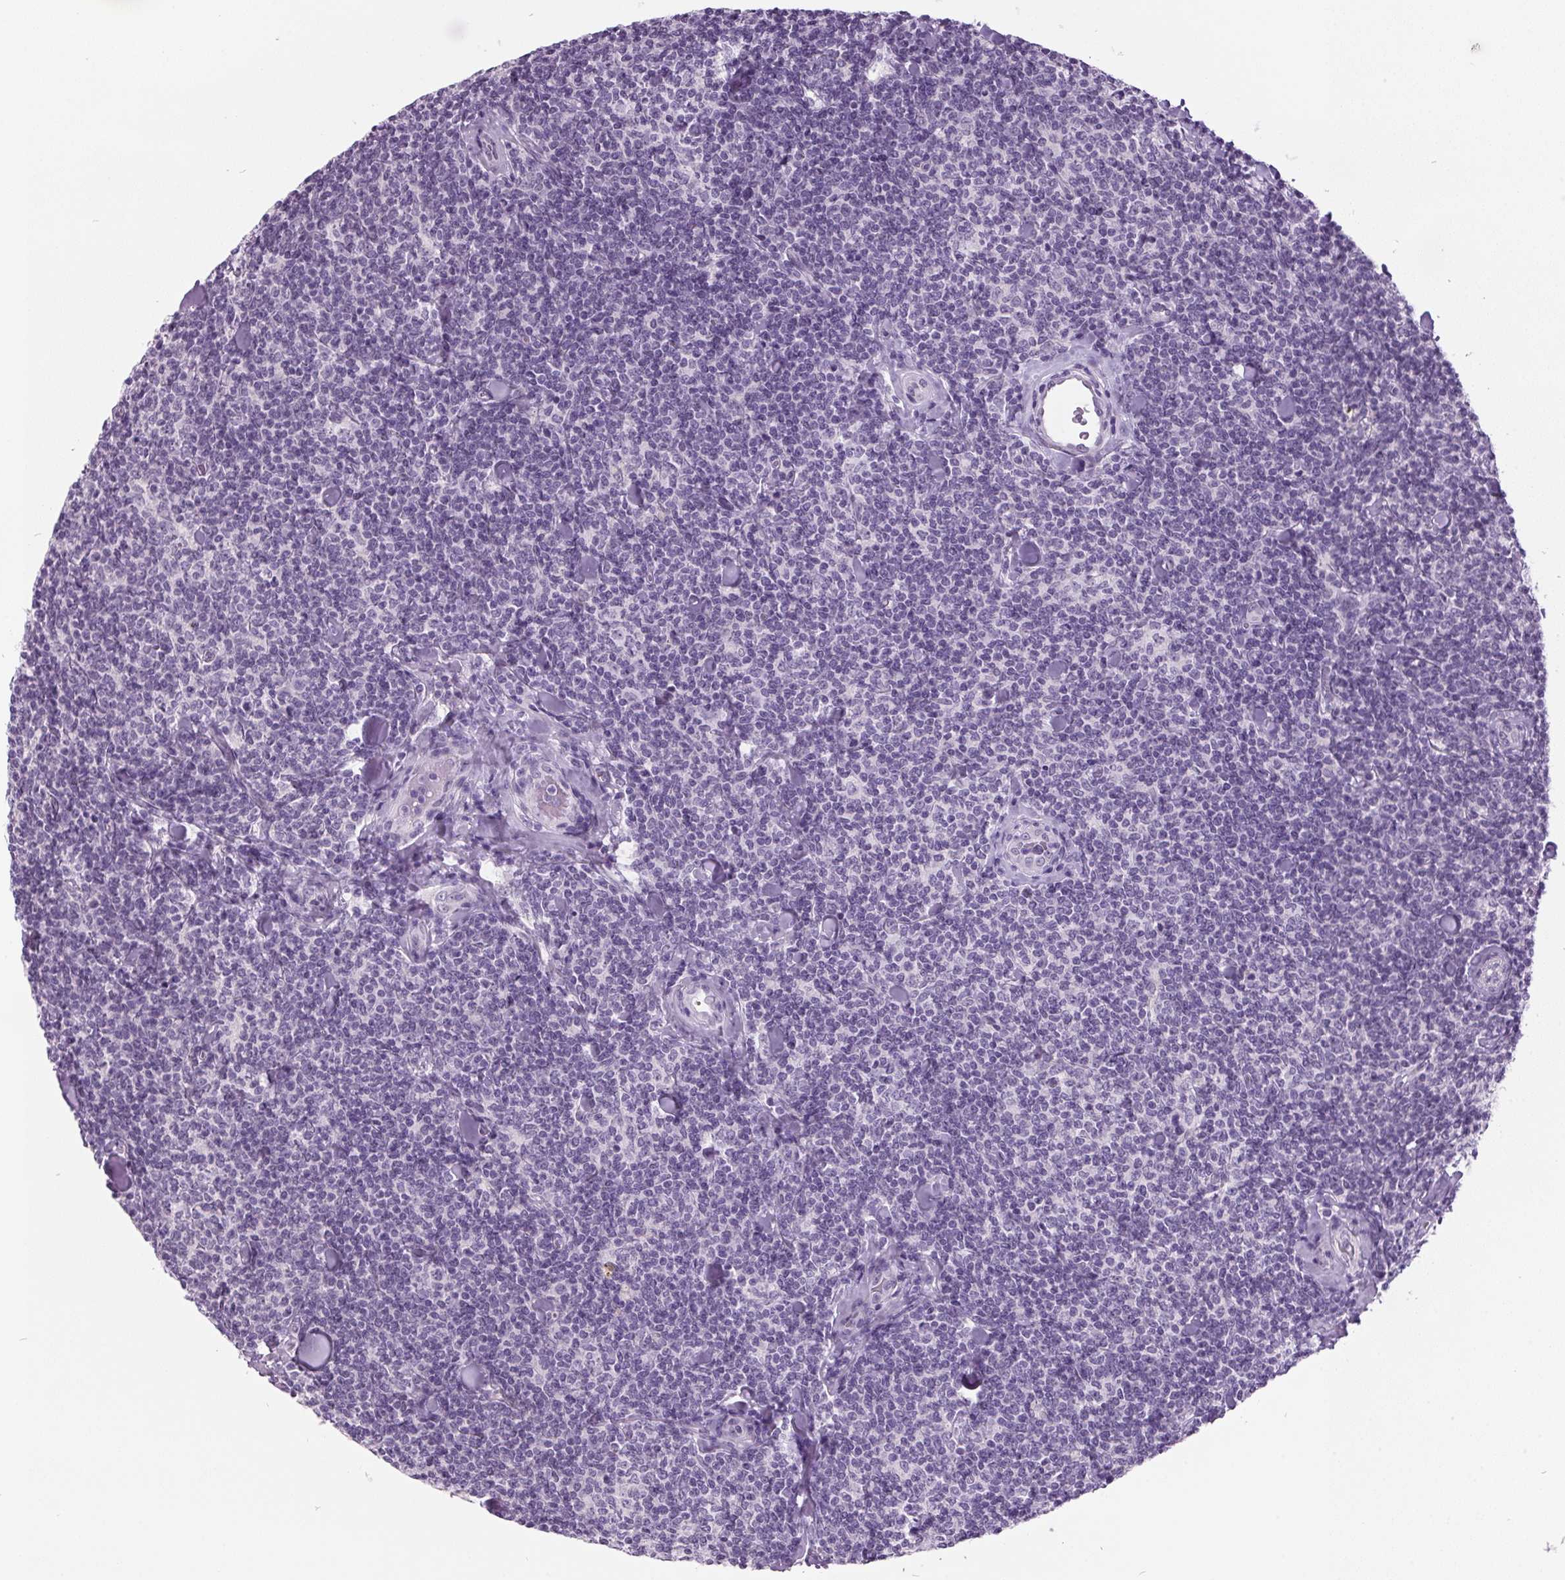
{"staining": {"intensity": "negative", "quantity": "none", "location": "none"}, "tissue": "lymphoma", "cell_type": "Tumor cells", "image_type": "cancer", "snomed": [{"axis": "morphology", "description": "Malignant lymphoma, non-Hodgkin's type, Low grade"}, {"axis": "topography", "description": "Lymph node"}], "caption": "An immunohistochemistry (IHC) photomicrograph of lymphoma is shown. There is no staining in tumor cells of lymphoma.", "gene": "ODAD2", "patient": {"sex": "female", "age": 56}}